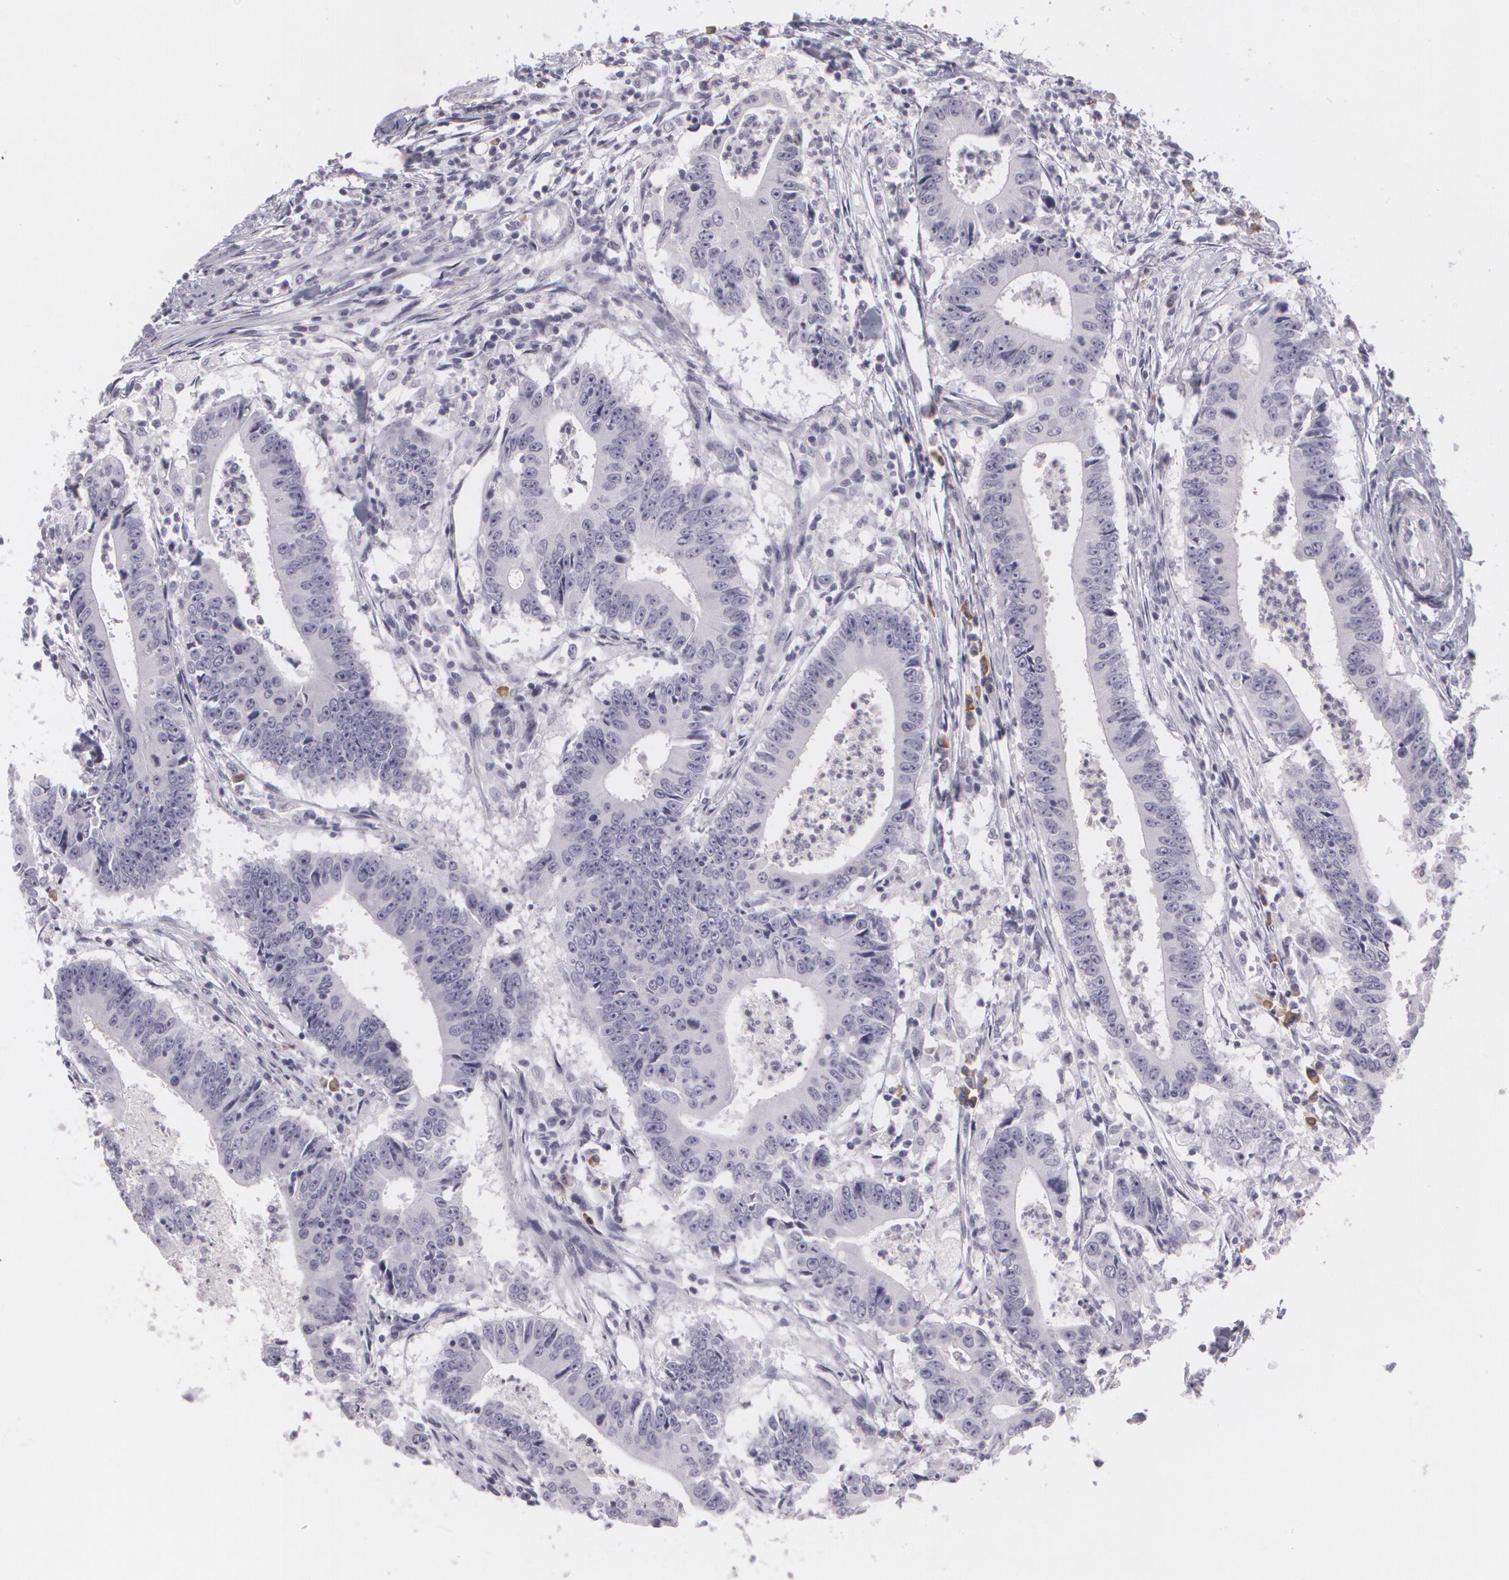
{"staining": {"intensity": "negative", "quantity": "none", "location": "none"}, "tissue": "colorectal cancer", "cell_type": "Tumor cells", "image_type": "cancer", "snomed": [{"axis": "morphology", "description": "Adenocarcinoma, NOS"}, {"axis": "topography", "description": "Colon"}], "caption": "DAB (3,3'-diaminobenzidine) immunohistochemical staining of colorectal cancer exhibits no significant staining in tumor cells.", "gene": "MAP2", "patient": {"sex": "male", "age": 55}}